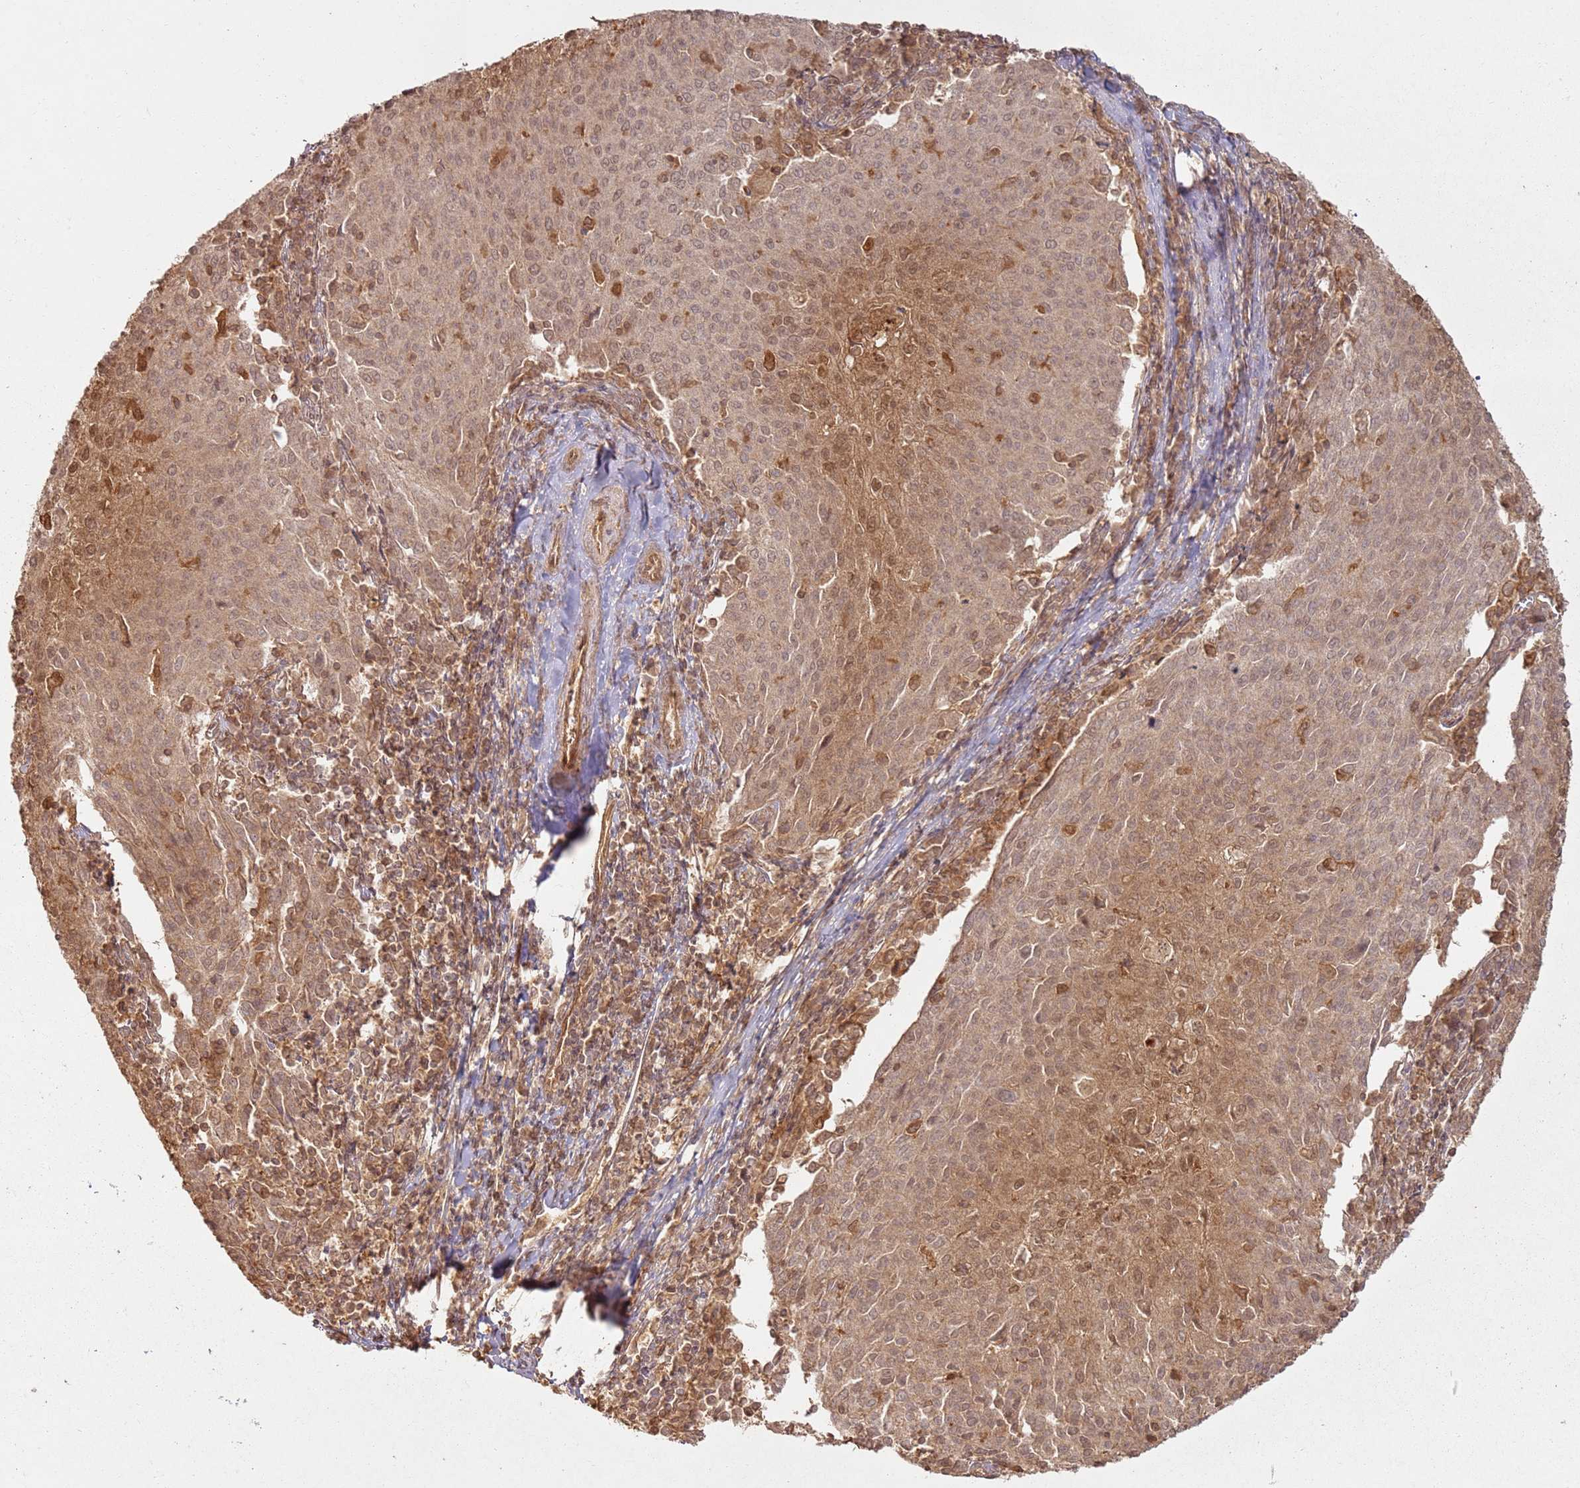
{"staining": {"intensity": "weak", "quantity": "25%-75%", "location": "cytoplasmic/membranous"}, "tissue": "cervical cancer", "cell_type": "Tumor cells", "image_type": "cancer", "snomed": [{"axis": "morphology", "description": "Squamous cell carcinoma, NOS"}, {"axis": "topography", "description": "Cervix"}], "caption": "Tumor cells demonstrate low levels of weak cytoplasmic/membranous expression in approximately 25%-75% of cells in cervical cancer. (brown staining indicates protein expression, while blue staining denotes nuclei).", "gene": "ZNF776", "patient": {"sex": "female", "age": 46}}